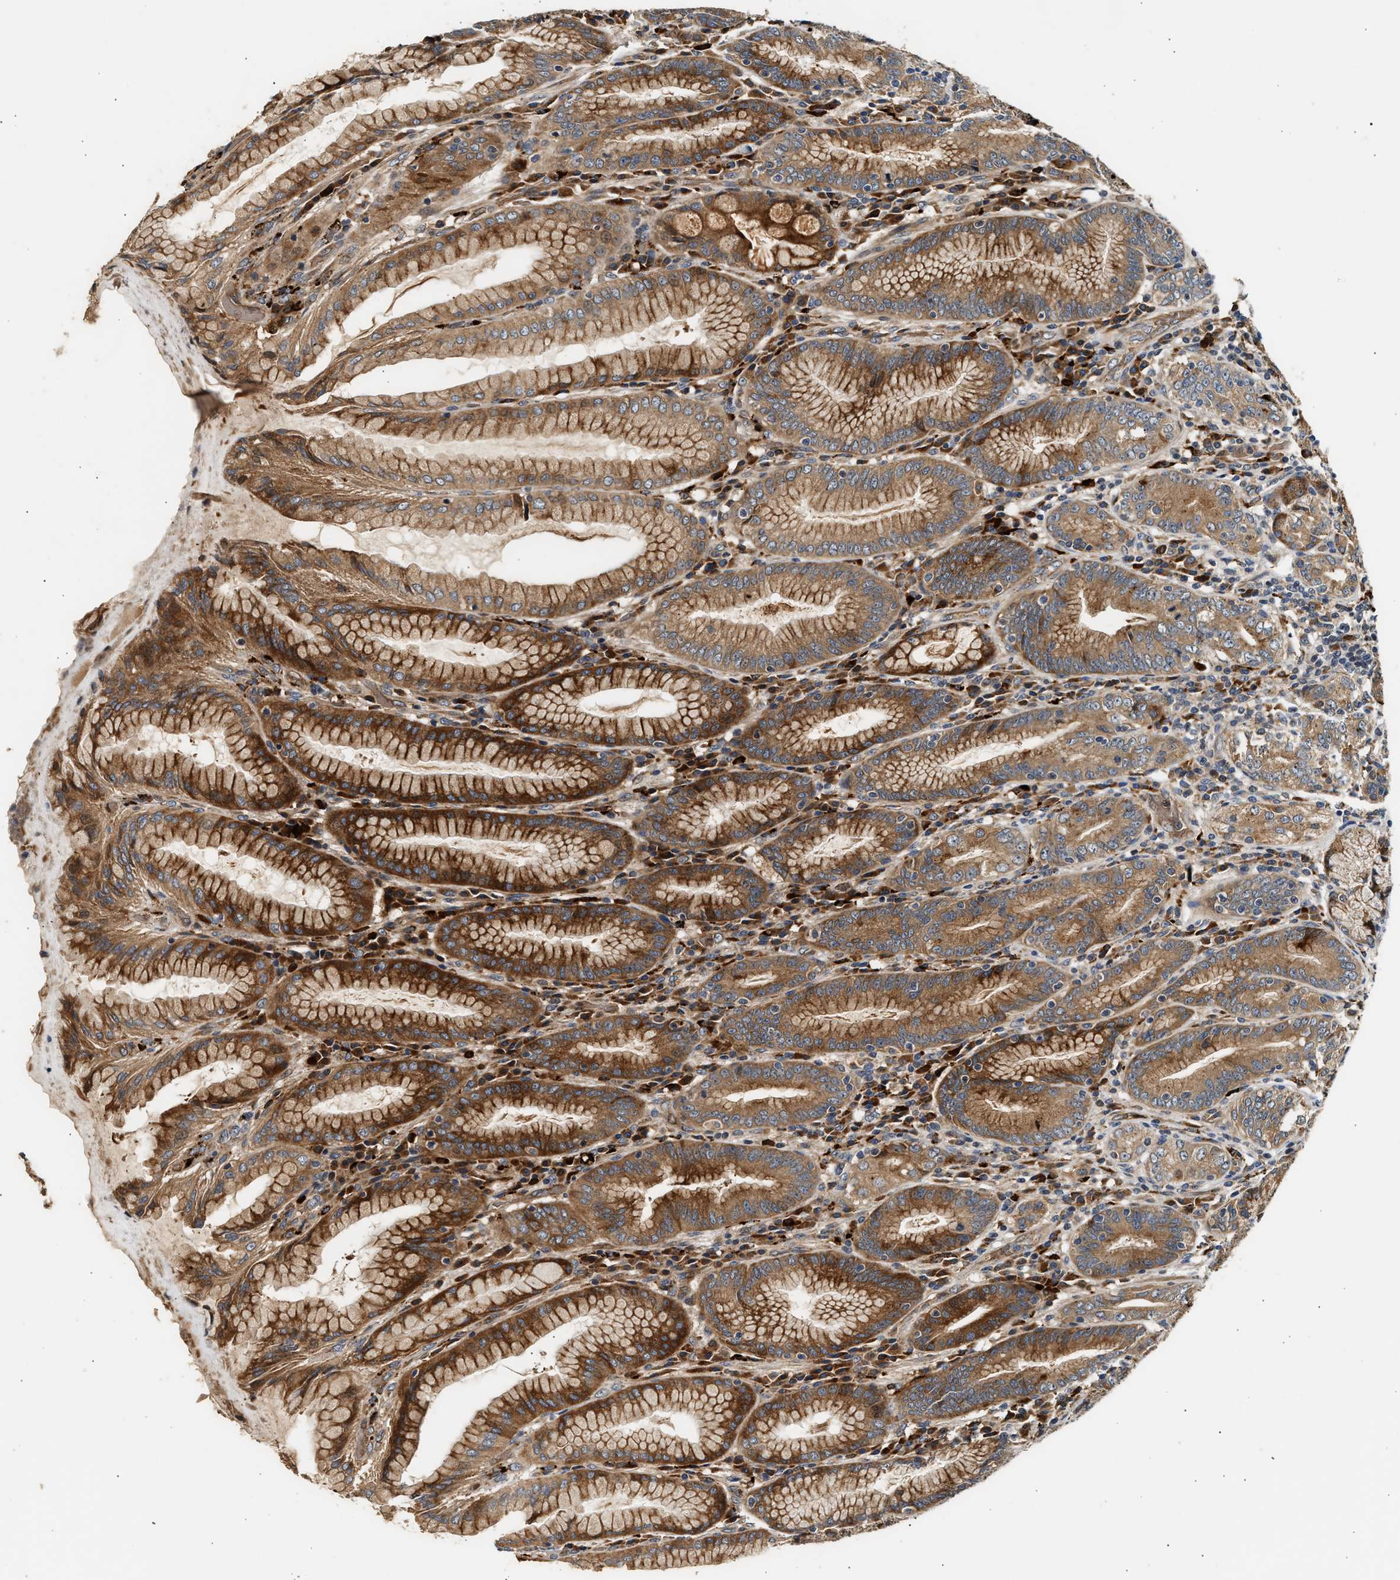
{"staining": {"intensity": "strong", "quantity": ">75%", "location": "cytoplasmic/membranous"}, "tissue": "stomach", "cell_type": "Glandular cells", "image_type": "normal", "snomed": [{"axis": "morphology", "description": "Normal tissue, NOS"}, {"axis": "topography", "description": "Stomach, lower"}], "caption": "Protein expression by immunohistochemistry displays strong cytoplasmic/membranous staining in about >75% of glandular cells in benign stomach. The protein is stained brown, and the nuclei are stained in blue (DAB (3,3'-diaminobenzidine) IHC with brightfield microscopy, high magnification).", "gene": "PLD3", "patient": {"sex": "female", "age": 76}}